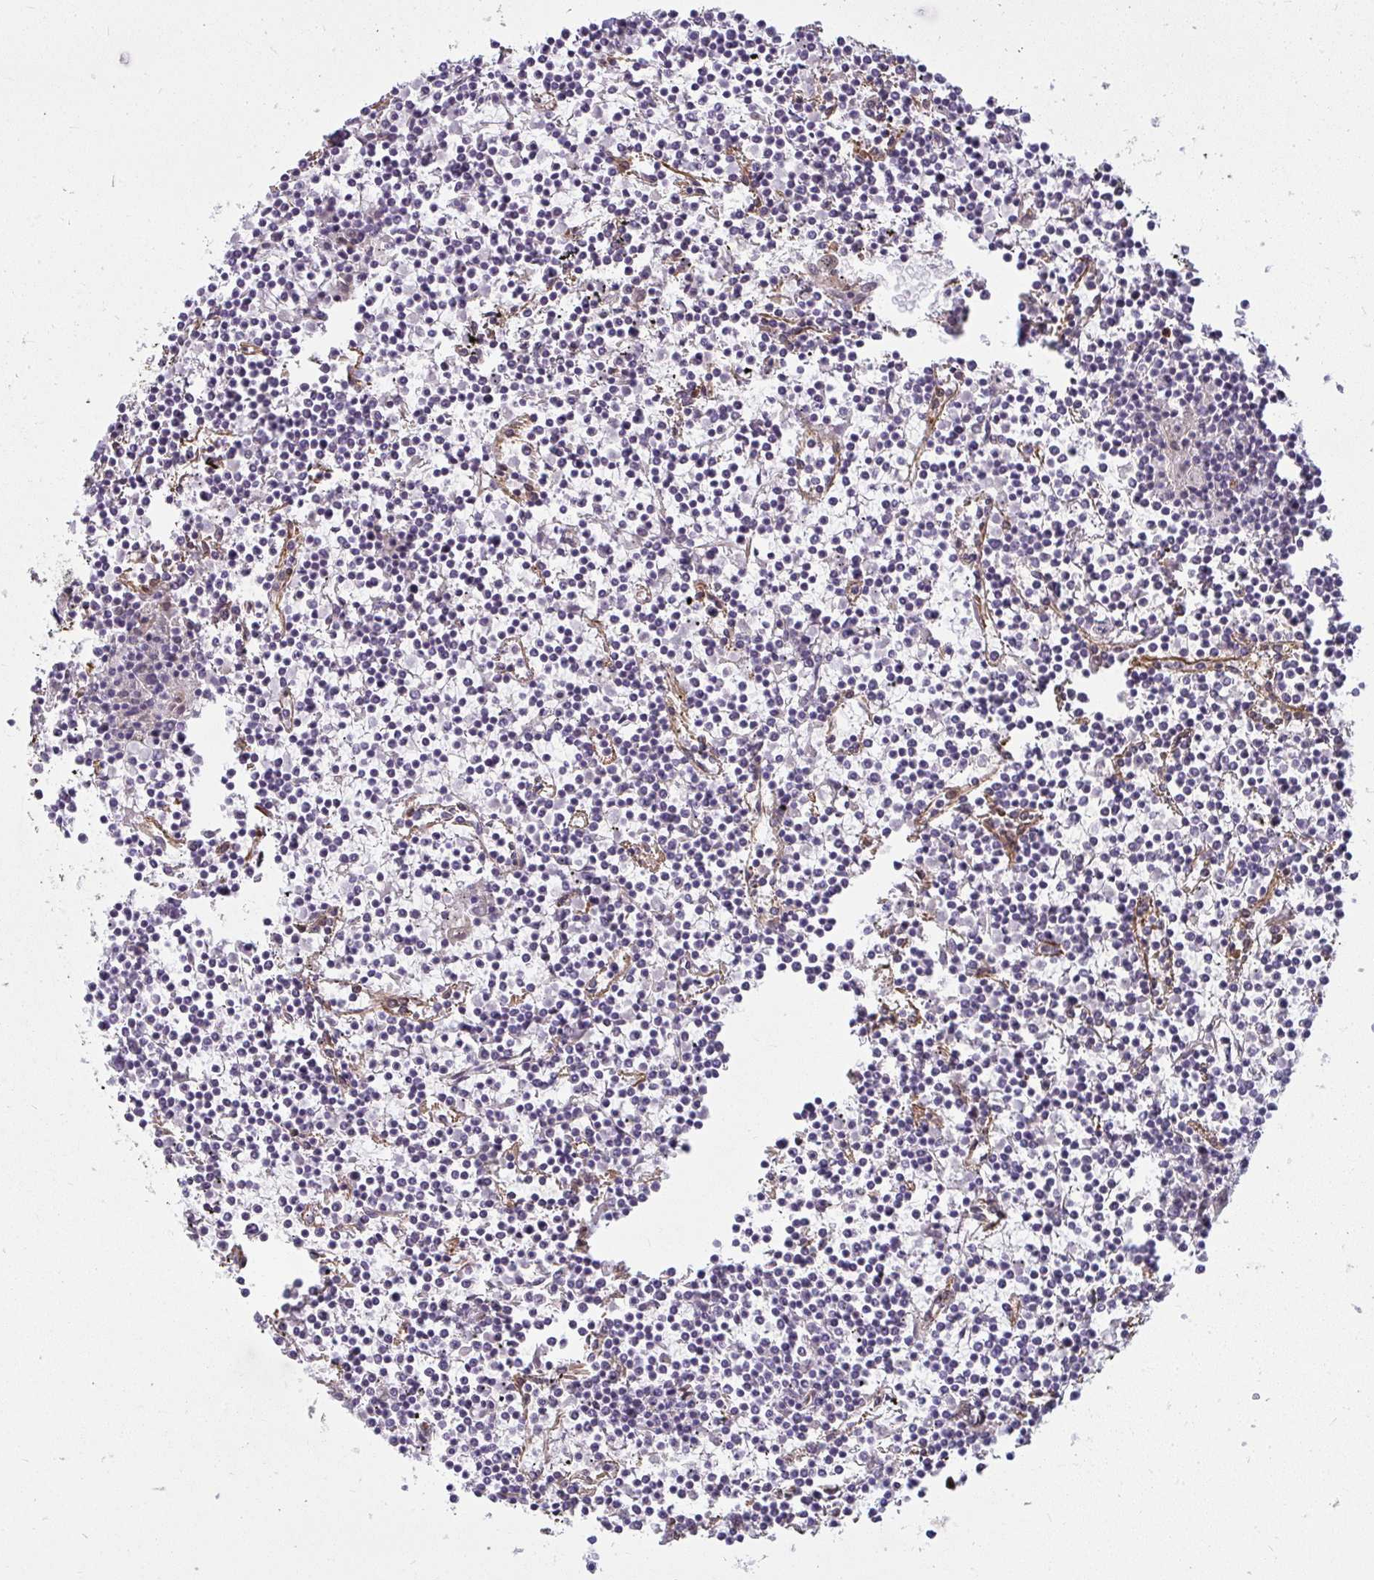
{"staining": {"intensity": "negative", "quantity": "none", "location": "none"}, "tissue": "lymphoma", "cell_type": "Tumor cells", "image_type": "cancer", "snomed": [{"axis": "morphology", "description": "Malignant lymphoma, non-Hodgkin's type, Low grade"}, {"axis": "topography", "description": "Spleen"}], "caption": "There is no significant expression in tumor cells of malignant lymphoma, non-Hodgkin's type (low-grade). Brightfield microscopy of immunohistochemistry (IHC) stained with DAB (brown) and hematoxylin (blue), captured at high magnification.", "gene": "IFIT3", "patient": {"sex": "female", "age": 19}}